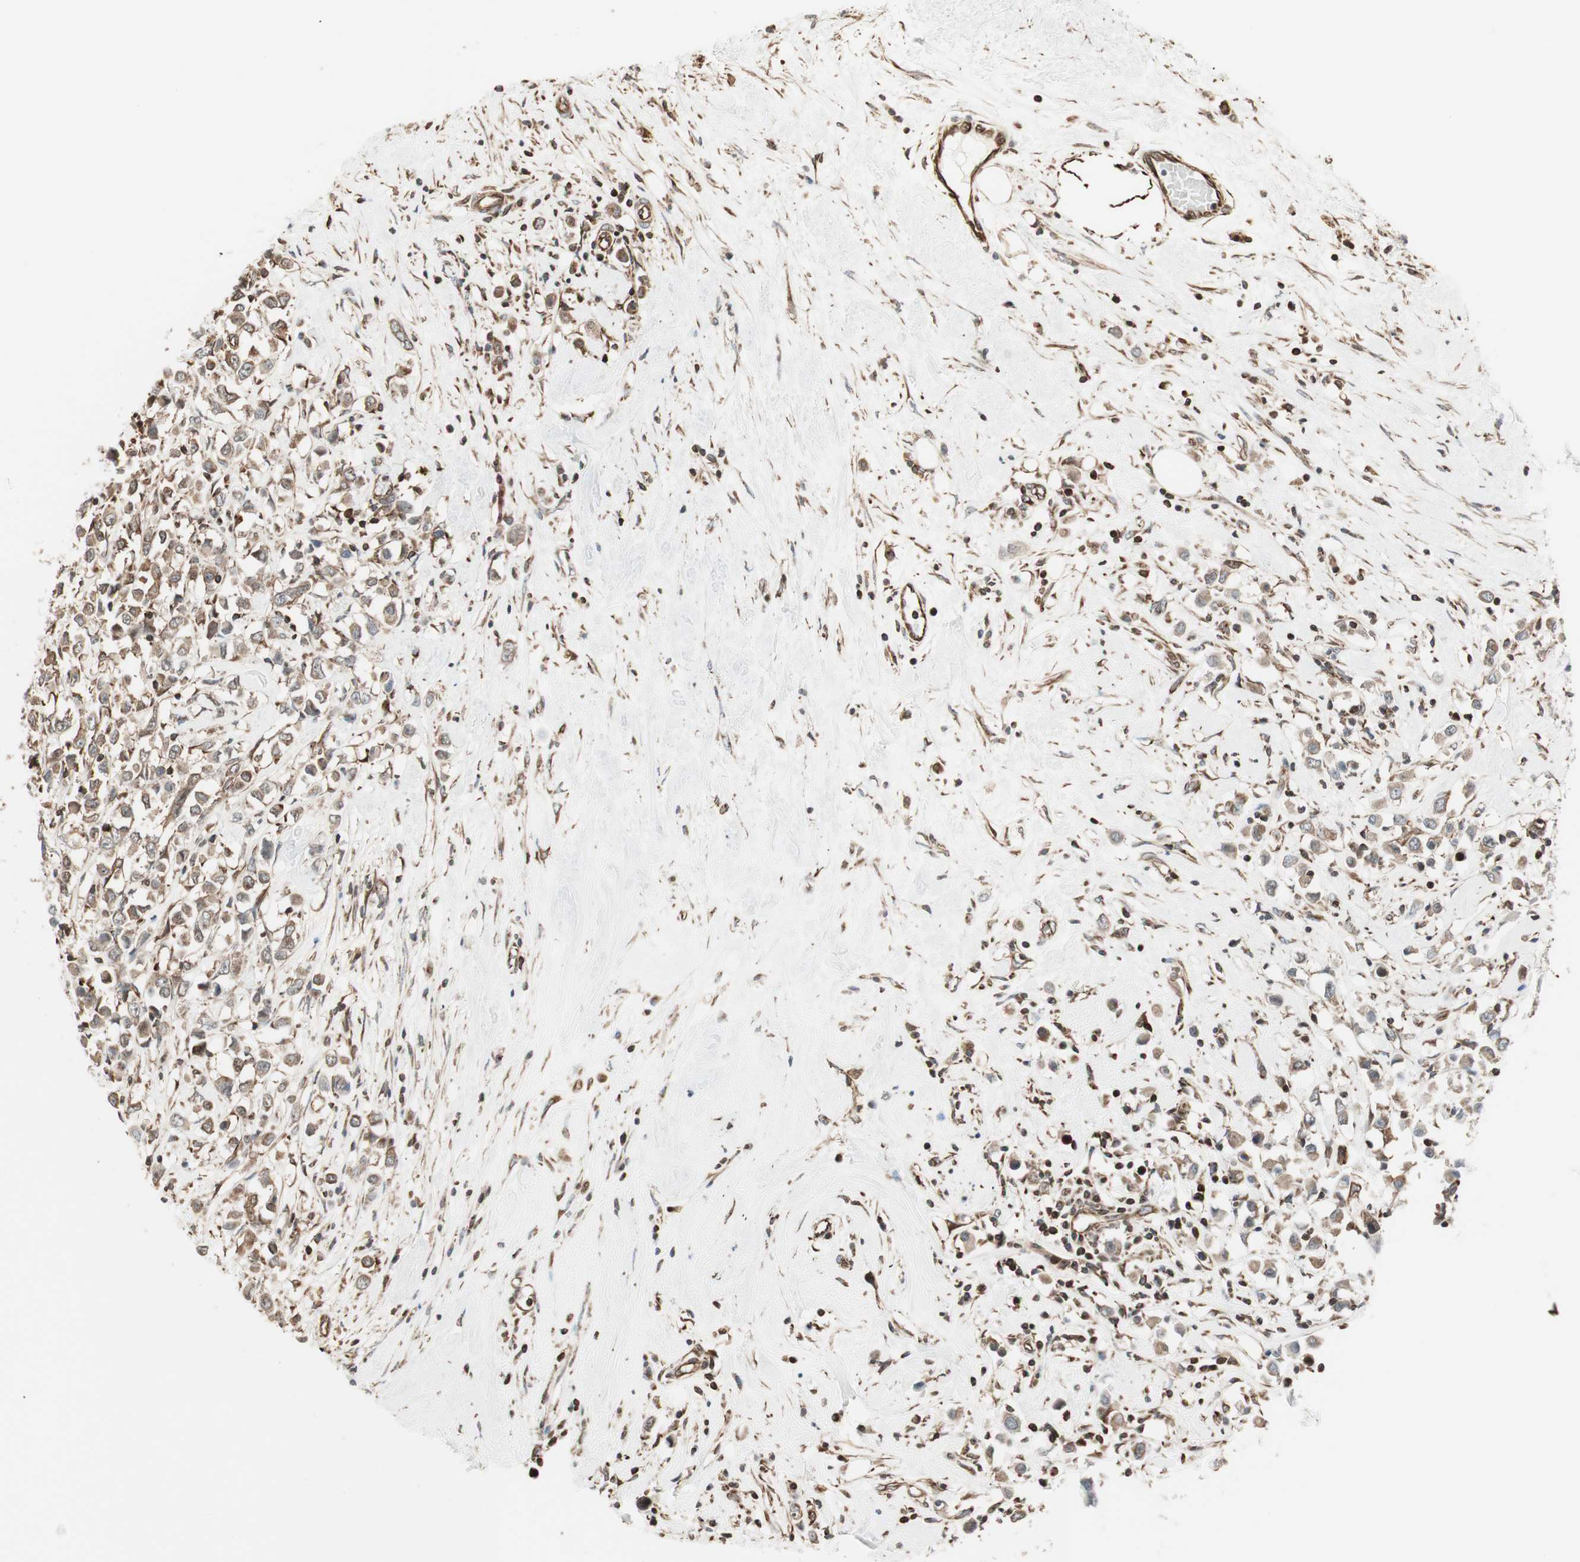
{"staining": {"intensity": "weak", "quantity": ">75%", "location": "cytoplasmic/membranous"}, "tissue": "breast cancer", "cell_type": "Tumor cells", "image_type": "cancer", "snomed": [{"axis": "morphology", "description": "Duct carcinoma"}, {"axis": "topography", "description": "Breast"}], "caption": "Tumor cells demonstrate weak cytoplasmic/membranous expression in about >75% of cells in infiltrating ductal carcinoma (breast). (Brightfield microscopy of DAB IHC at high magnification).", "gene": "MAD2L2", "patient": {"sex": "female", "age": 61}}